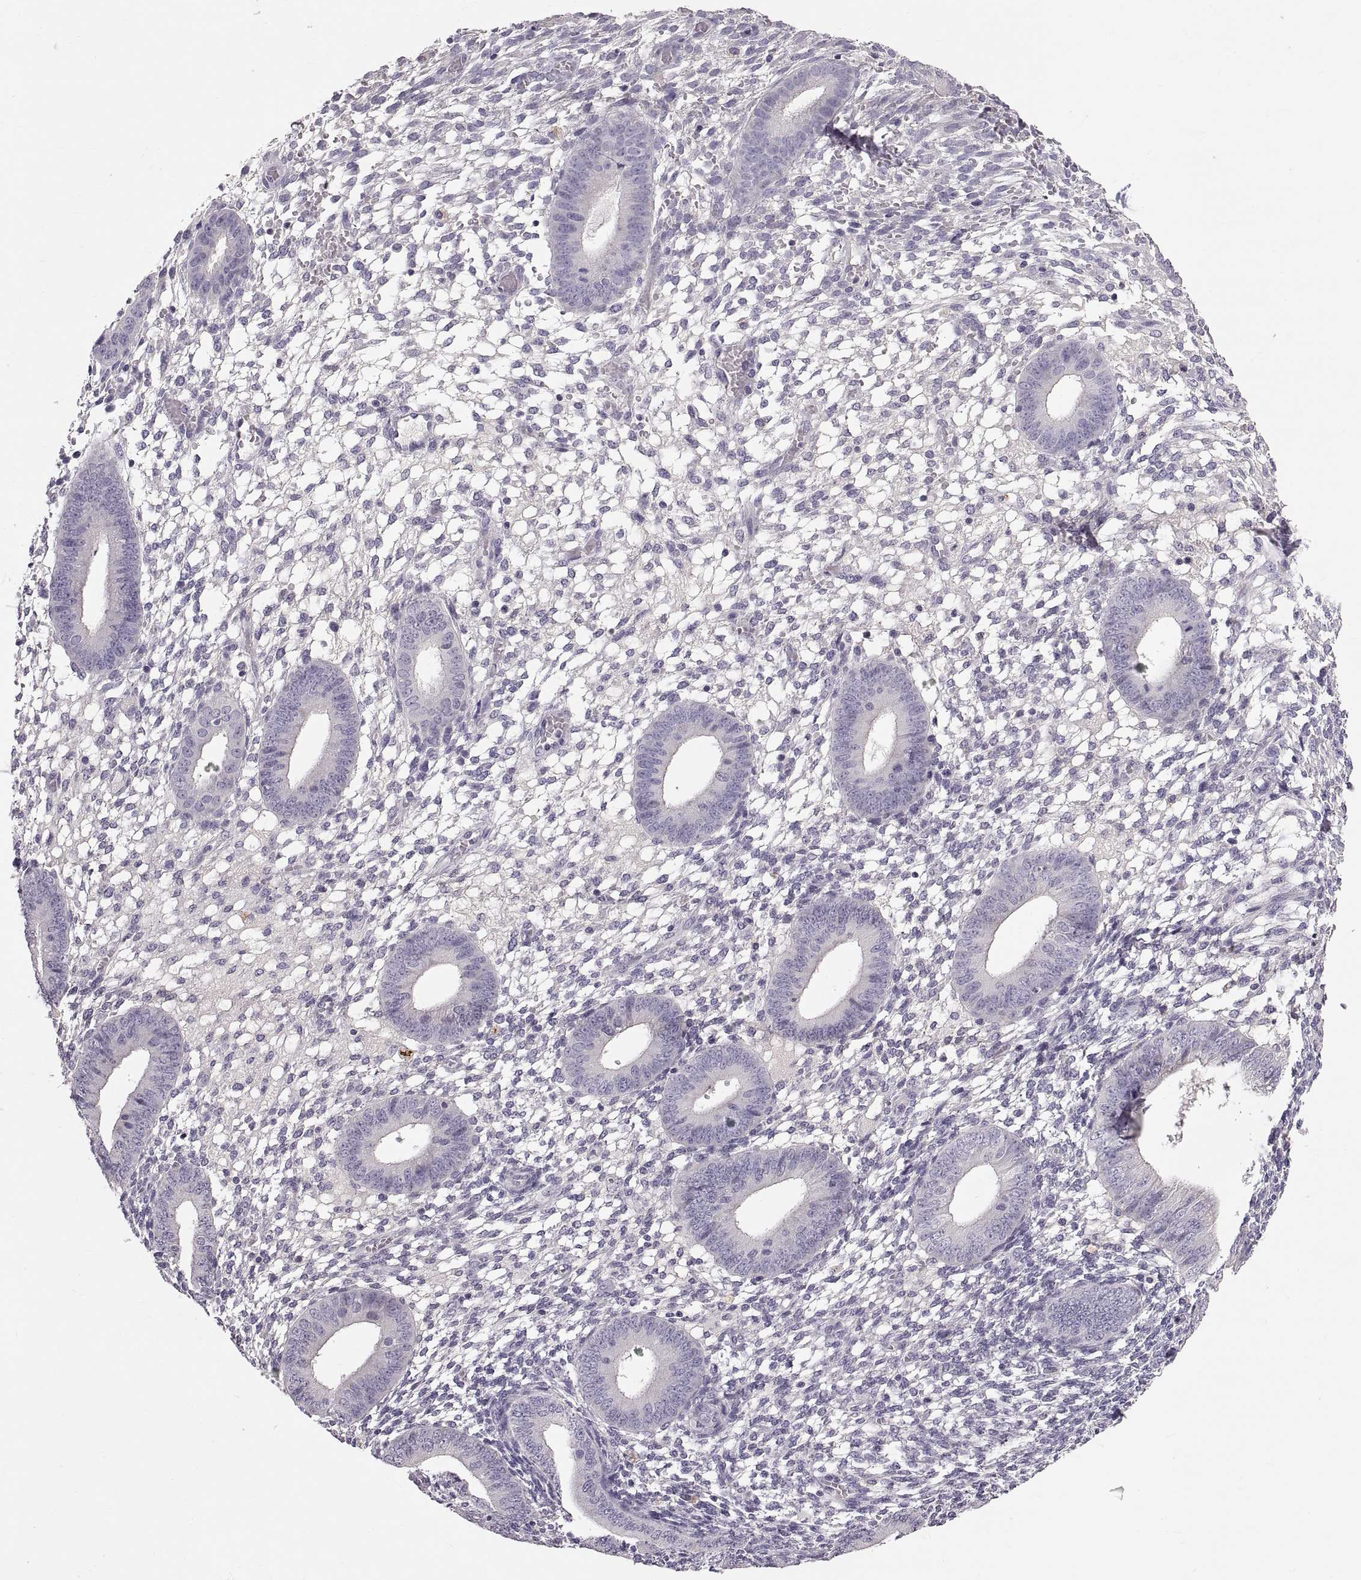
{"staining": {"intensity": "negative", "quantity": "none", "location": "none"}, "tissue": "endometrium", "cell_type": "Cells in endometrial stroma", "image_type": "normal", "snomed": [{"axis": "morphology", "description": "Normal tissue, NOS"}, {"axis": "topography", "description": "Endometrium"}], "caption": "Immunohistochemistry micrograph of unremarkable endometrium stained for a protein (brown), which displays no positivity in cells in endometrial stroma.", "gene": "WFDC8", "patient": {"sex": "female", "age": 39}}